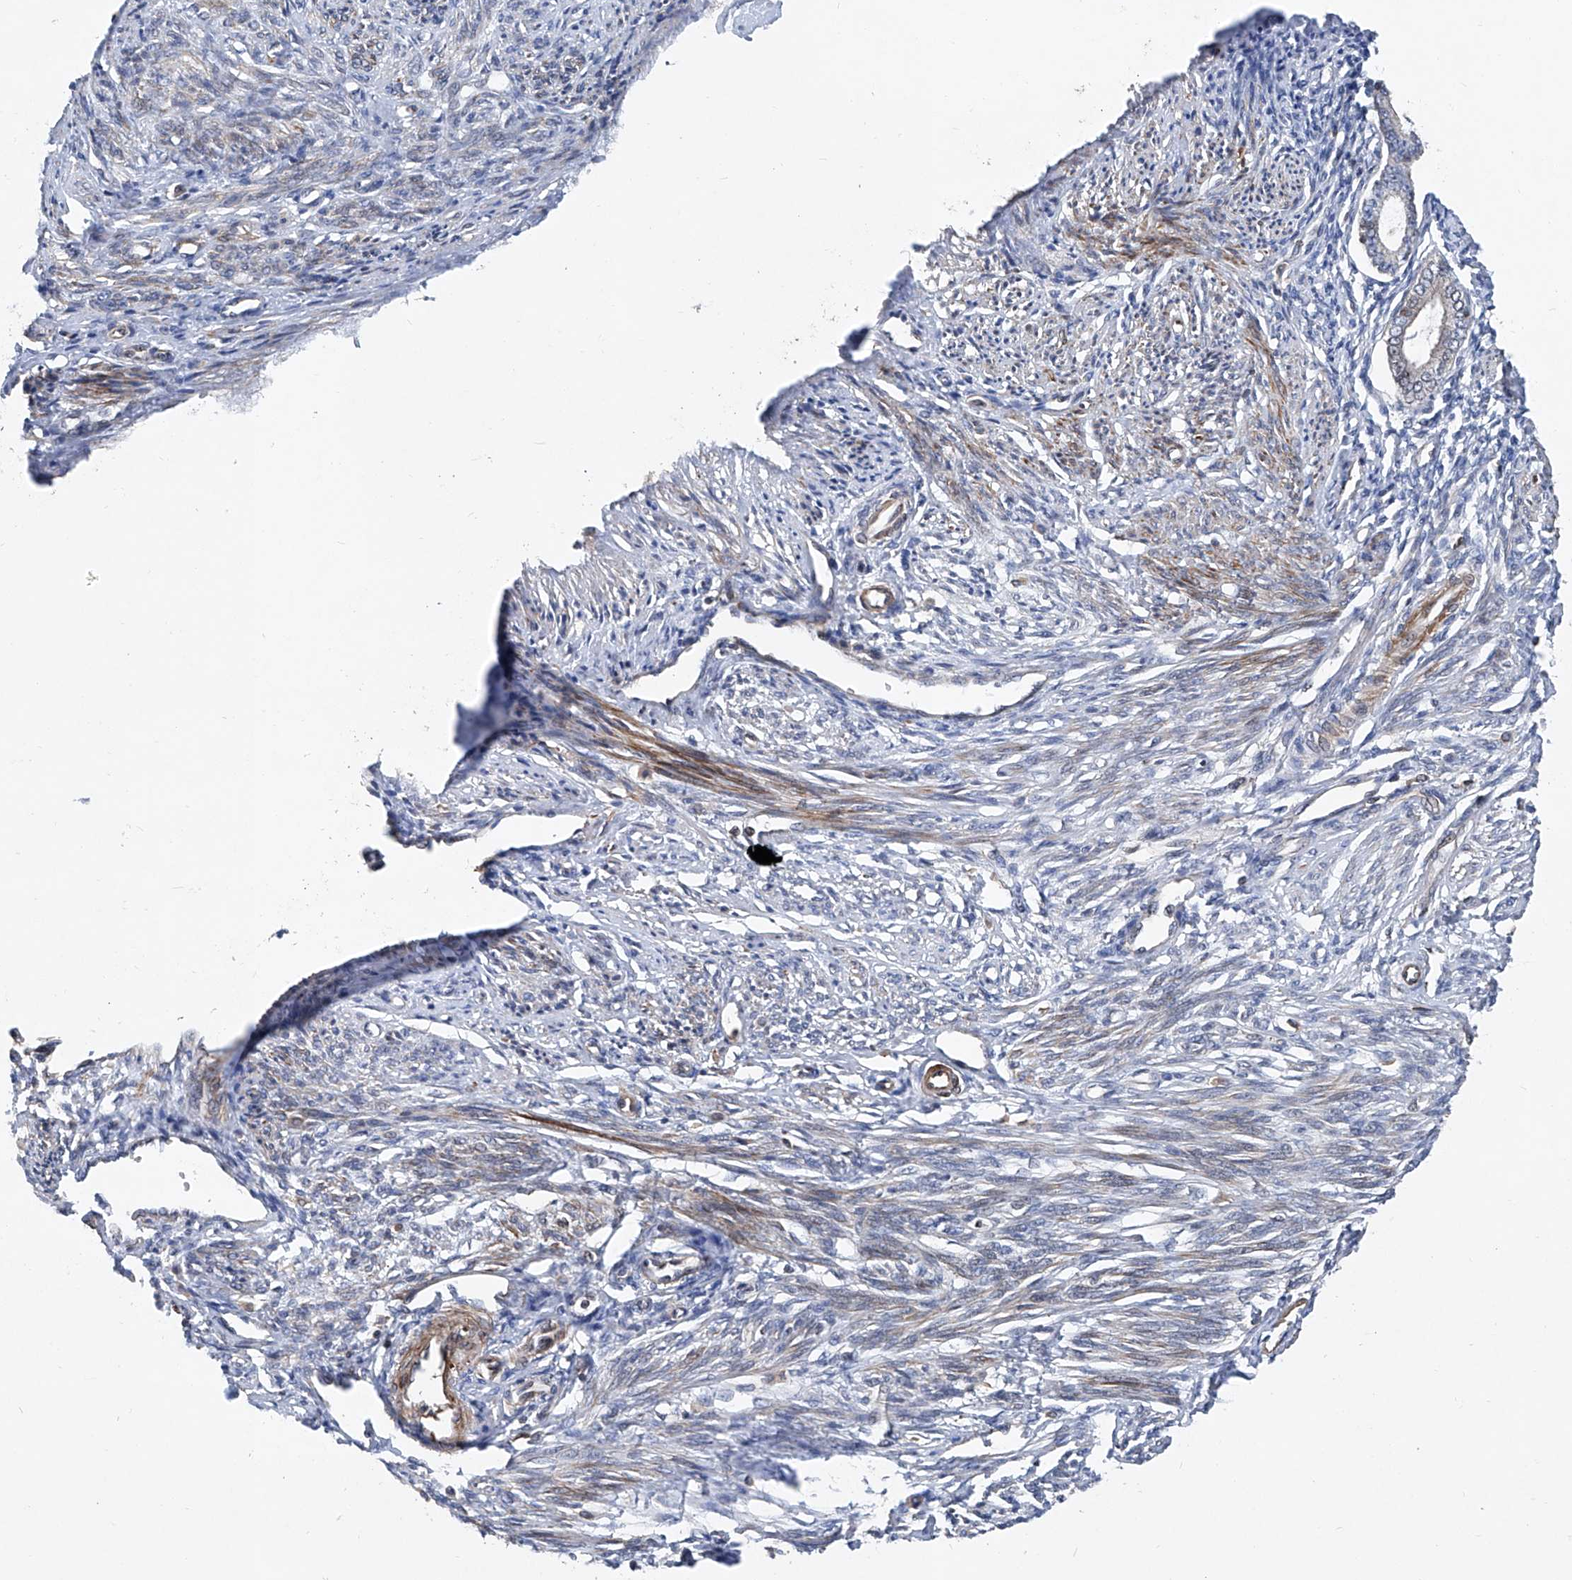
{"staining": {"intensity": "negative", "quantity": "none", "location": "none"}, "tissue": "endometrium", "cell_type": "Cells in endometrial stroma", "image_type": "normal", "snomed": [{"axis": "morphology", "description": "Normal tissue, NOS"}, {"axis": "topography", "description": "Endometrium"}], "caption": "Immunohistochemical staining of unremarkable human endometrium demonstrates no significant staining in cells in endometrial stroma.", "gene": "NT5C3A", "patient": {"sex": "female", "age": 56}}